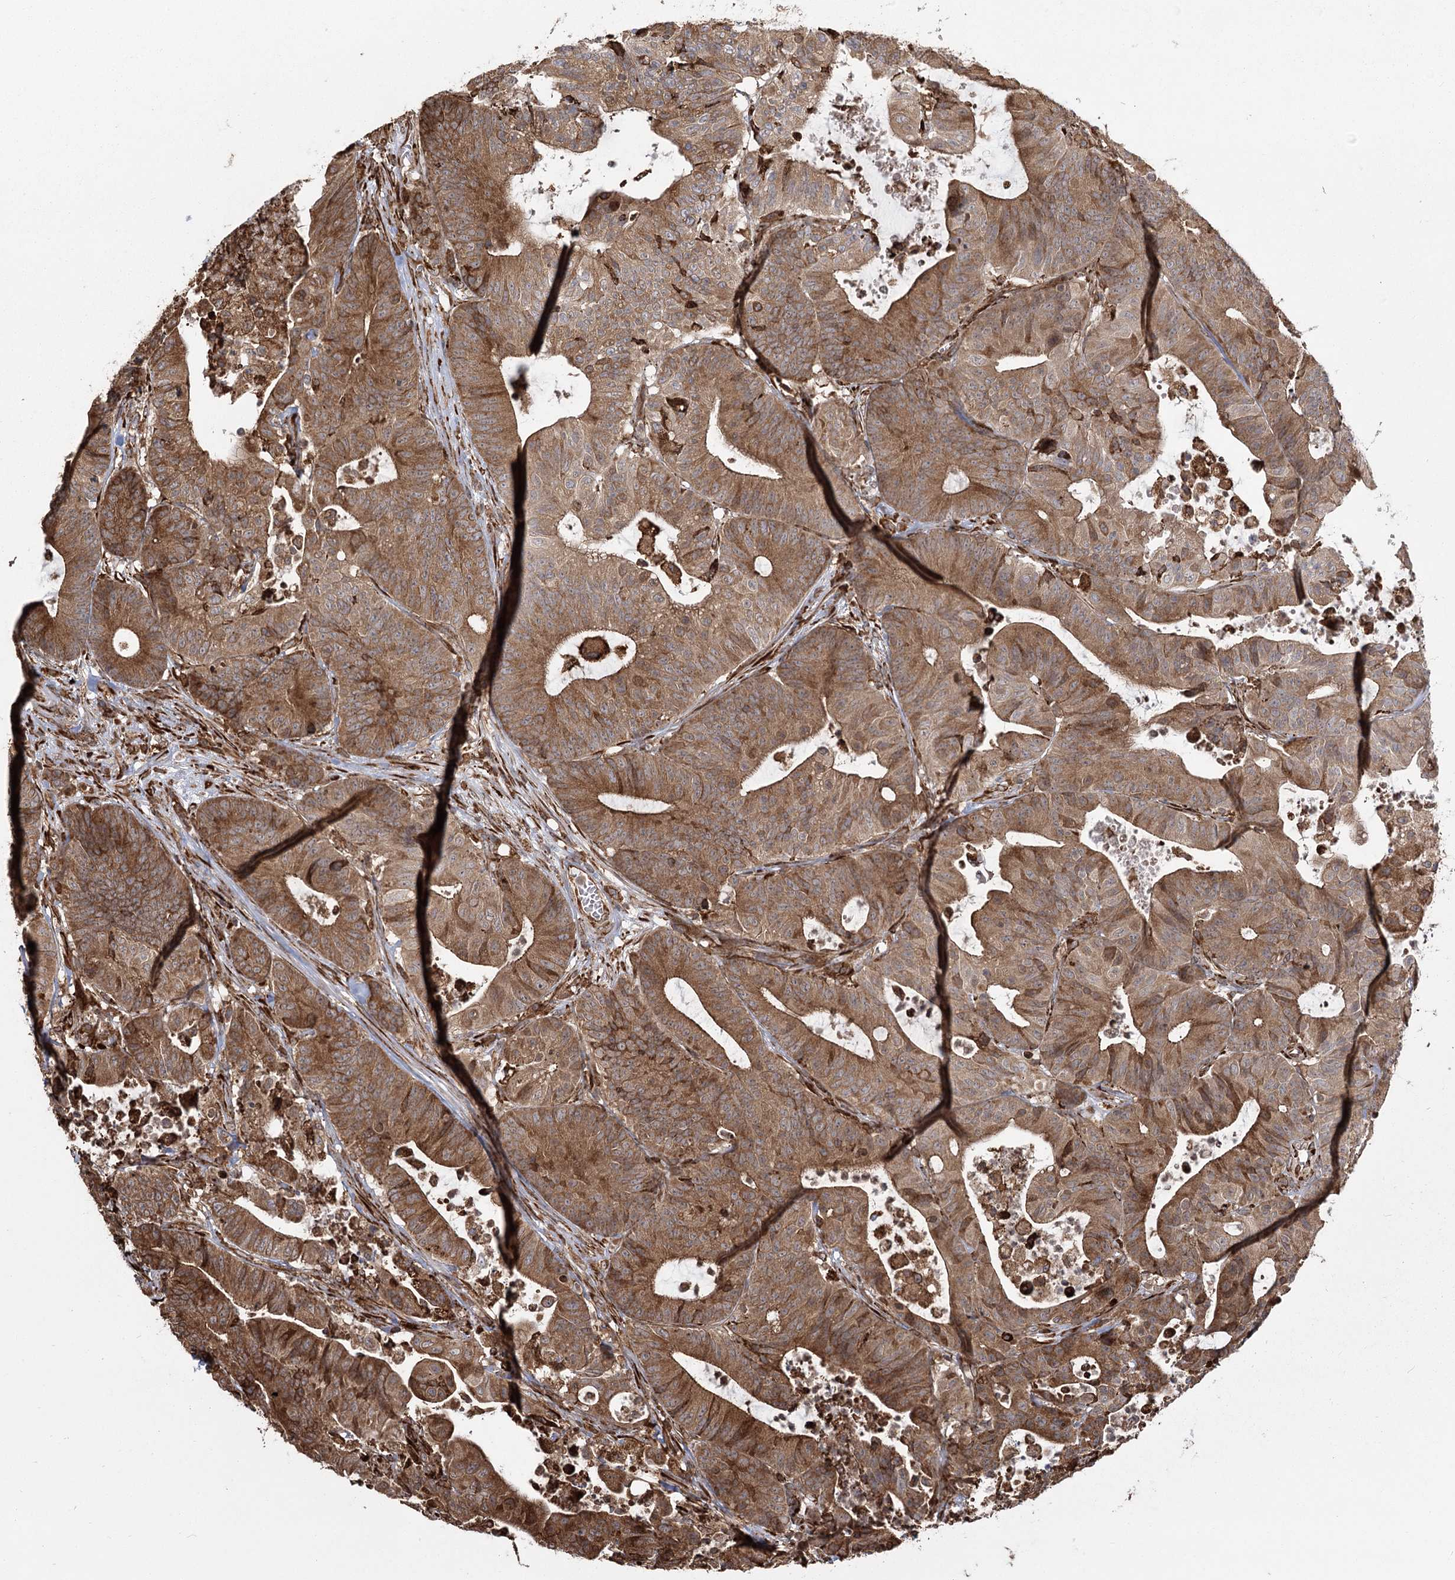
{"staining": {"intensity": "moderate", "quantity": ">75%", "location": "cytoplasmic/membranous"}, "tissue": "colorectal cancer", "cell_type": "Tumor cells", "image_type": "cancer", "snomed": [{"axis": "morphology", "description": "Adenocarcinoma, NOS"}, {"axis": "topography", "description": "Colon"}], "caption": "Immunohistochemistry (IHC) micrograph of human colorectal cancer stained for a protein (brown), which exhibits medium levels of moderate cytoplasmic/membranous positivity in approximately >75% of tumor cells.", "gene": "FAM13A", "patient": {"sex": "female", "age": 84}}